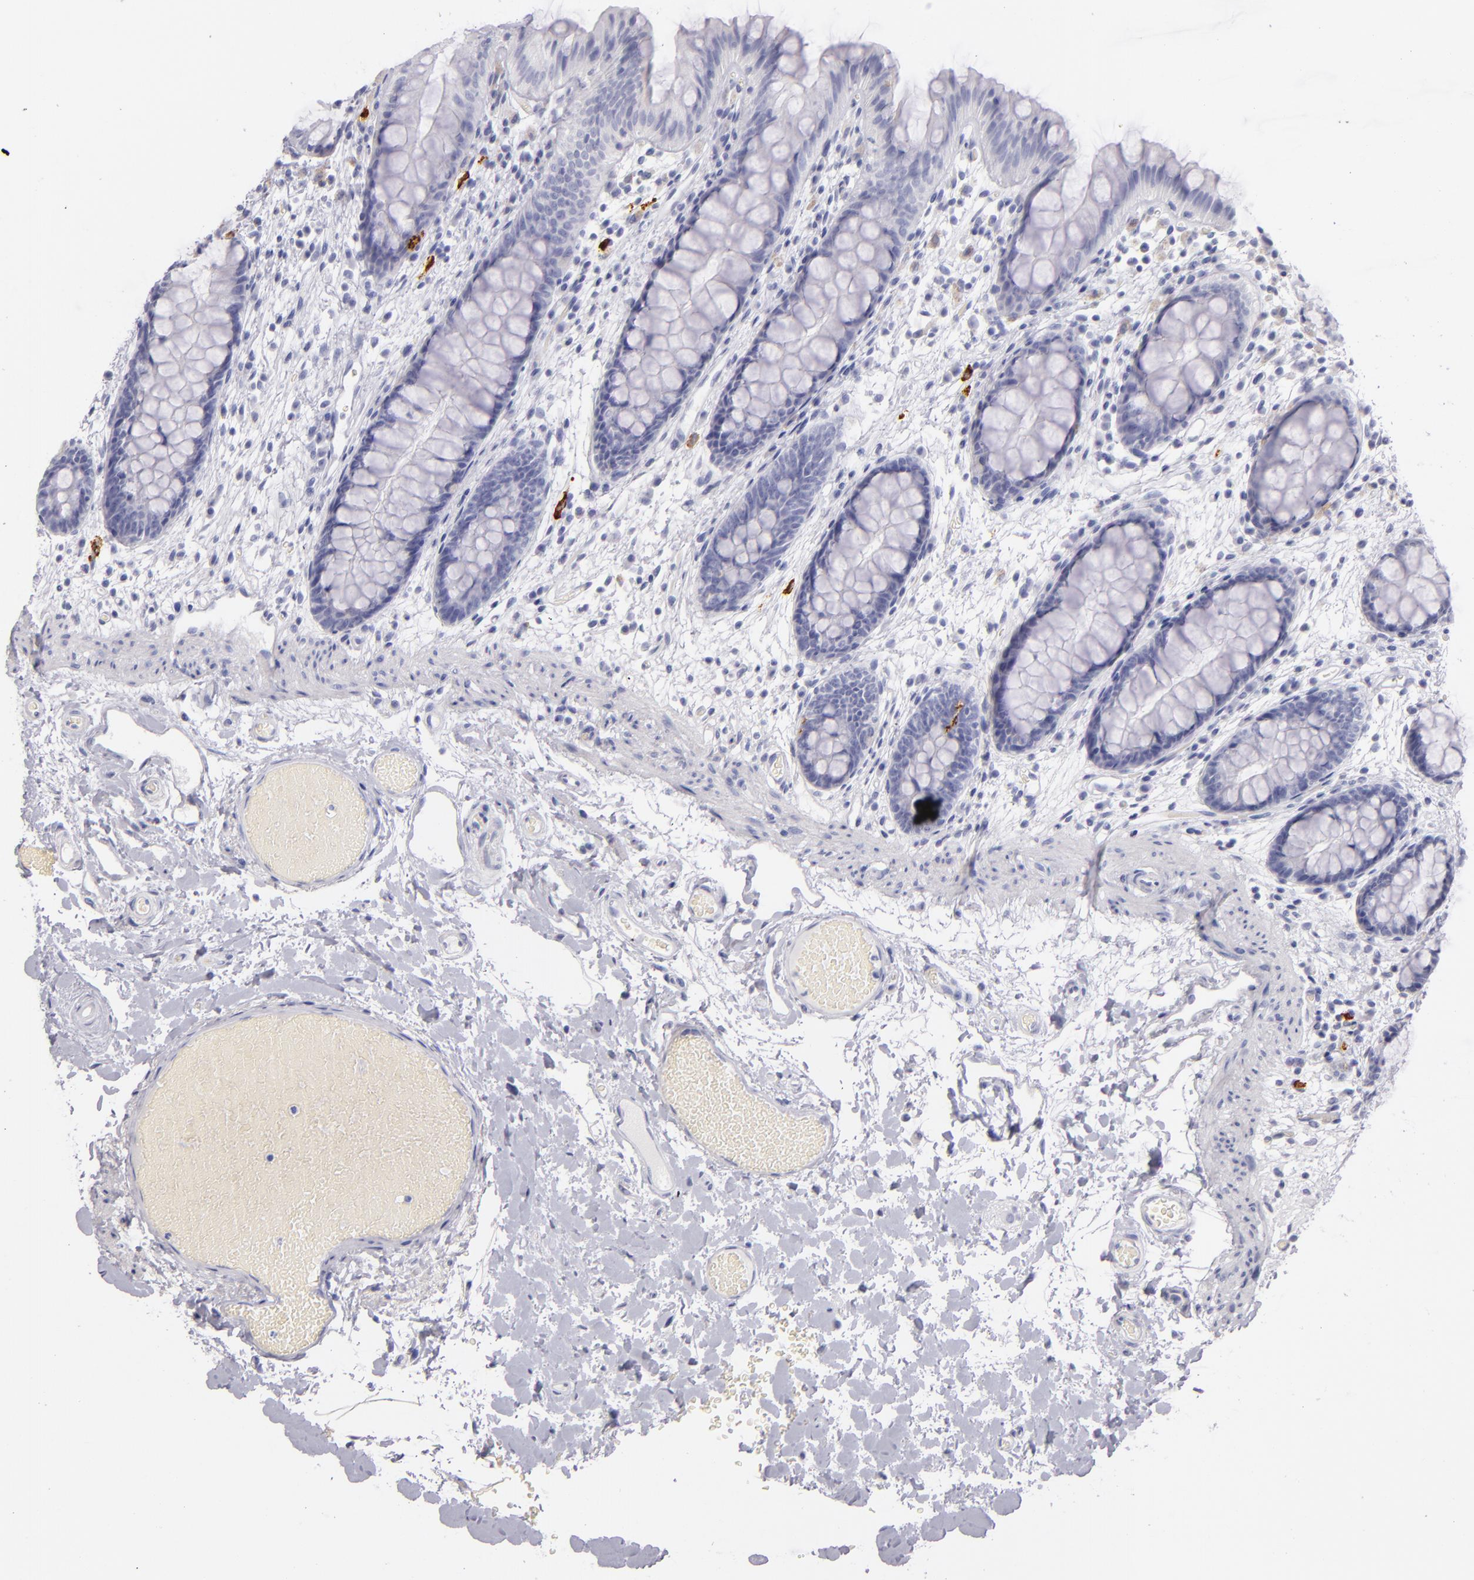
{"staining": {"intensity": "negative", "quantity": "none", "location": "none"}, "tissue": "colon", "cell_type": "Endothelial cells", "image_type": "normal", "snomed": [{"axis": "morphology", "description": "Normal tissue, NOS"}, {"axis": "topography", "description": "Smooth muscle"}, {"axis": "topography", "description": "Colon"}], "caption": "IHC histopathology image of normal colon: human colon stained with DAB displays no significant protein positivity in endothelial cells. Nuclei are stained in blue.", "gene": "CD207", "patient": {"sex": "male", "age": 67}}